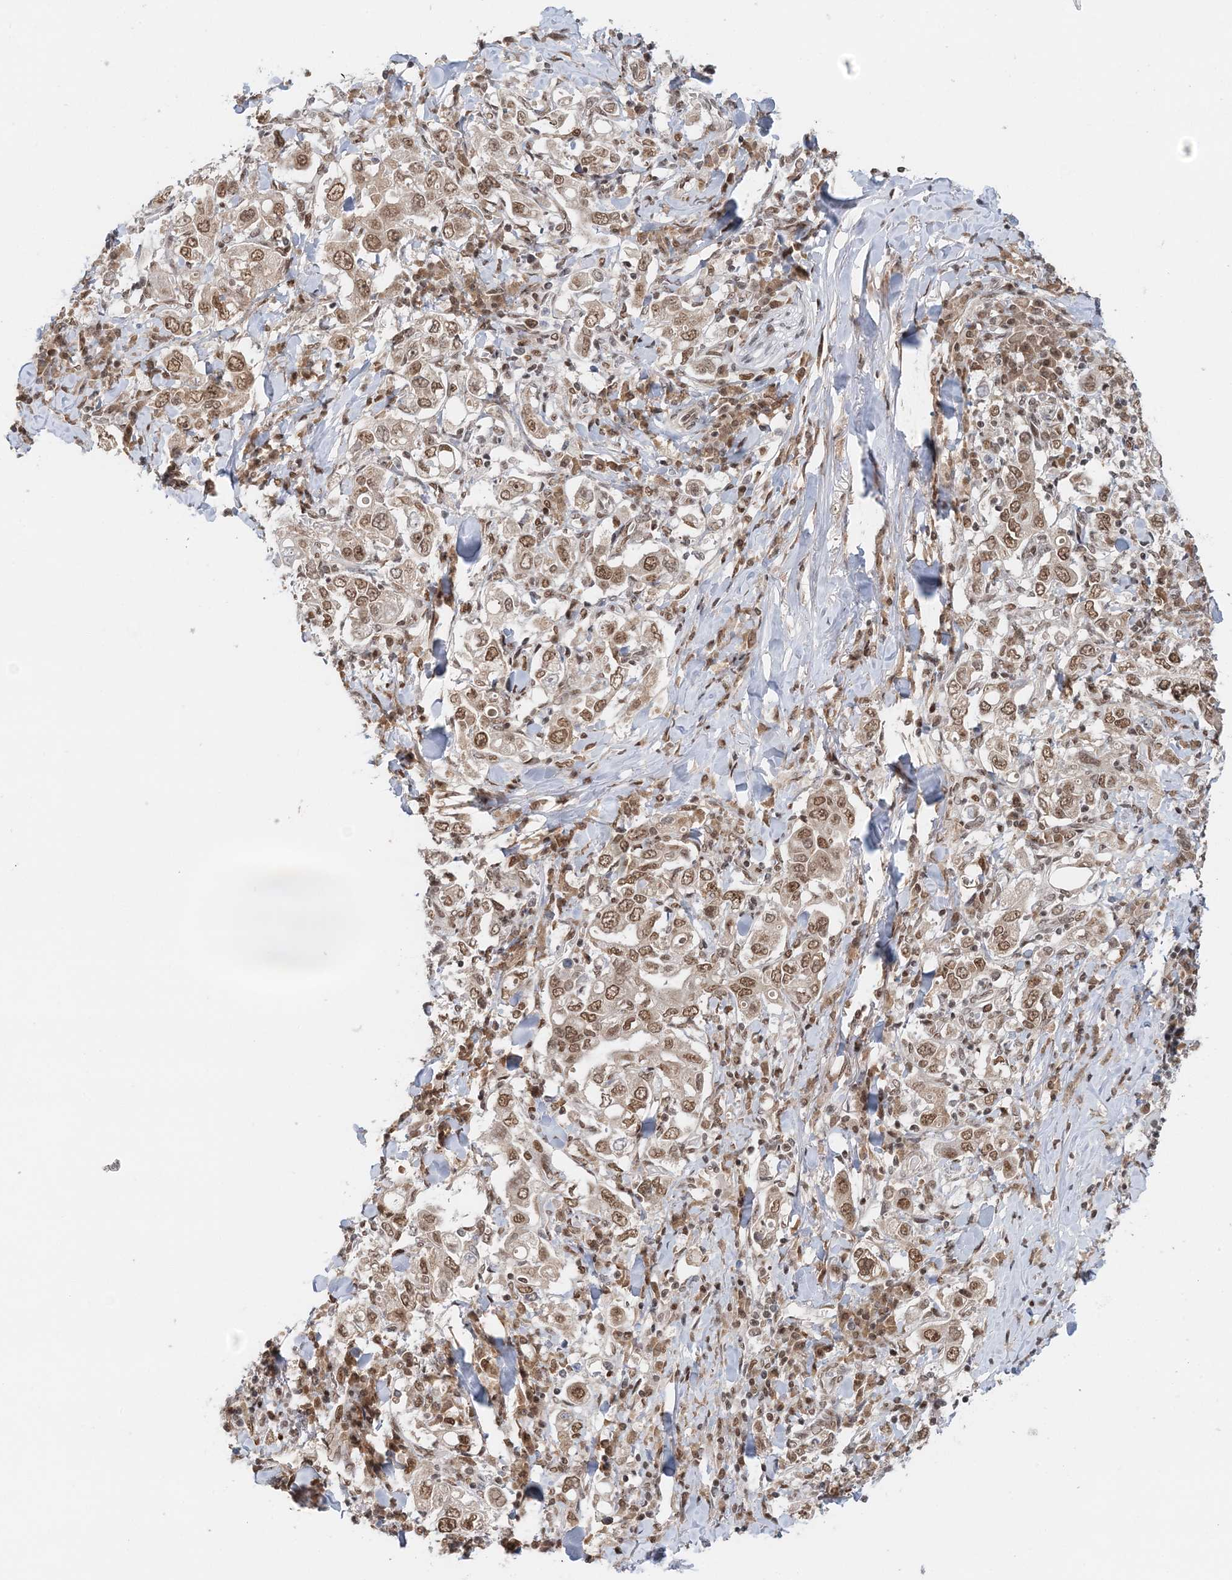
{"staining": {"intensity": "moderate", "quantity": ">75%", "location": "nuclear"}, "tissue": "stomach cancer", "cell_type": "Tumor cells", "image_type": "cancer", "snomed": [{"axis": "morphology", "description": "Adenocarcinoma, NOS"}, {"axis": "topography", "description": "Stomach, upper"}], "caption": "This micrograph shows stomach cancer (adenocarcinoma) stained with IHC to label a protein in brown. The nuclear of tumor cells show moderate positivity for the protein. Nuclei are counter-stained blue.", "gene": "NOA1", "patient": {"sex": "male", "age": 62}}